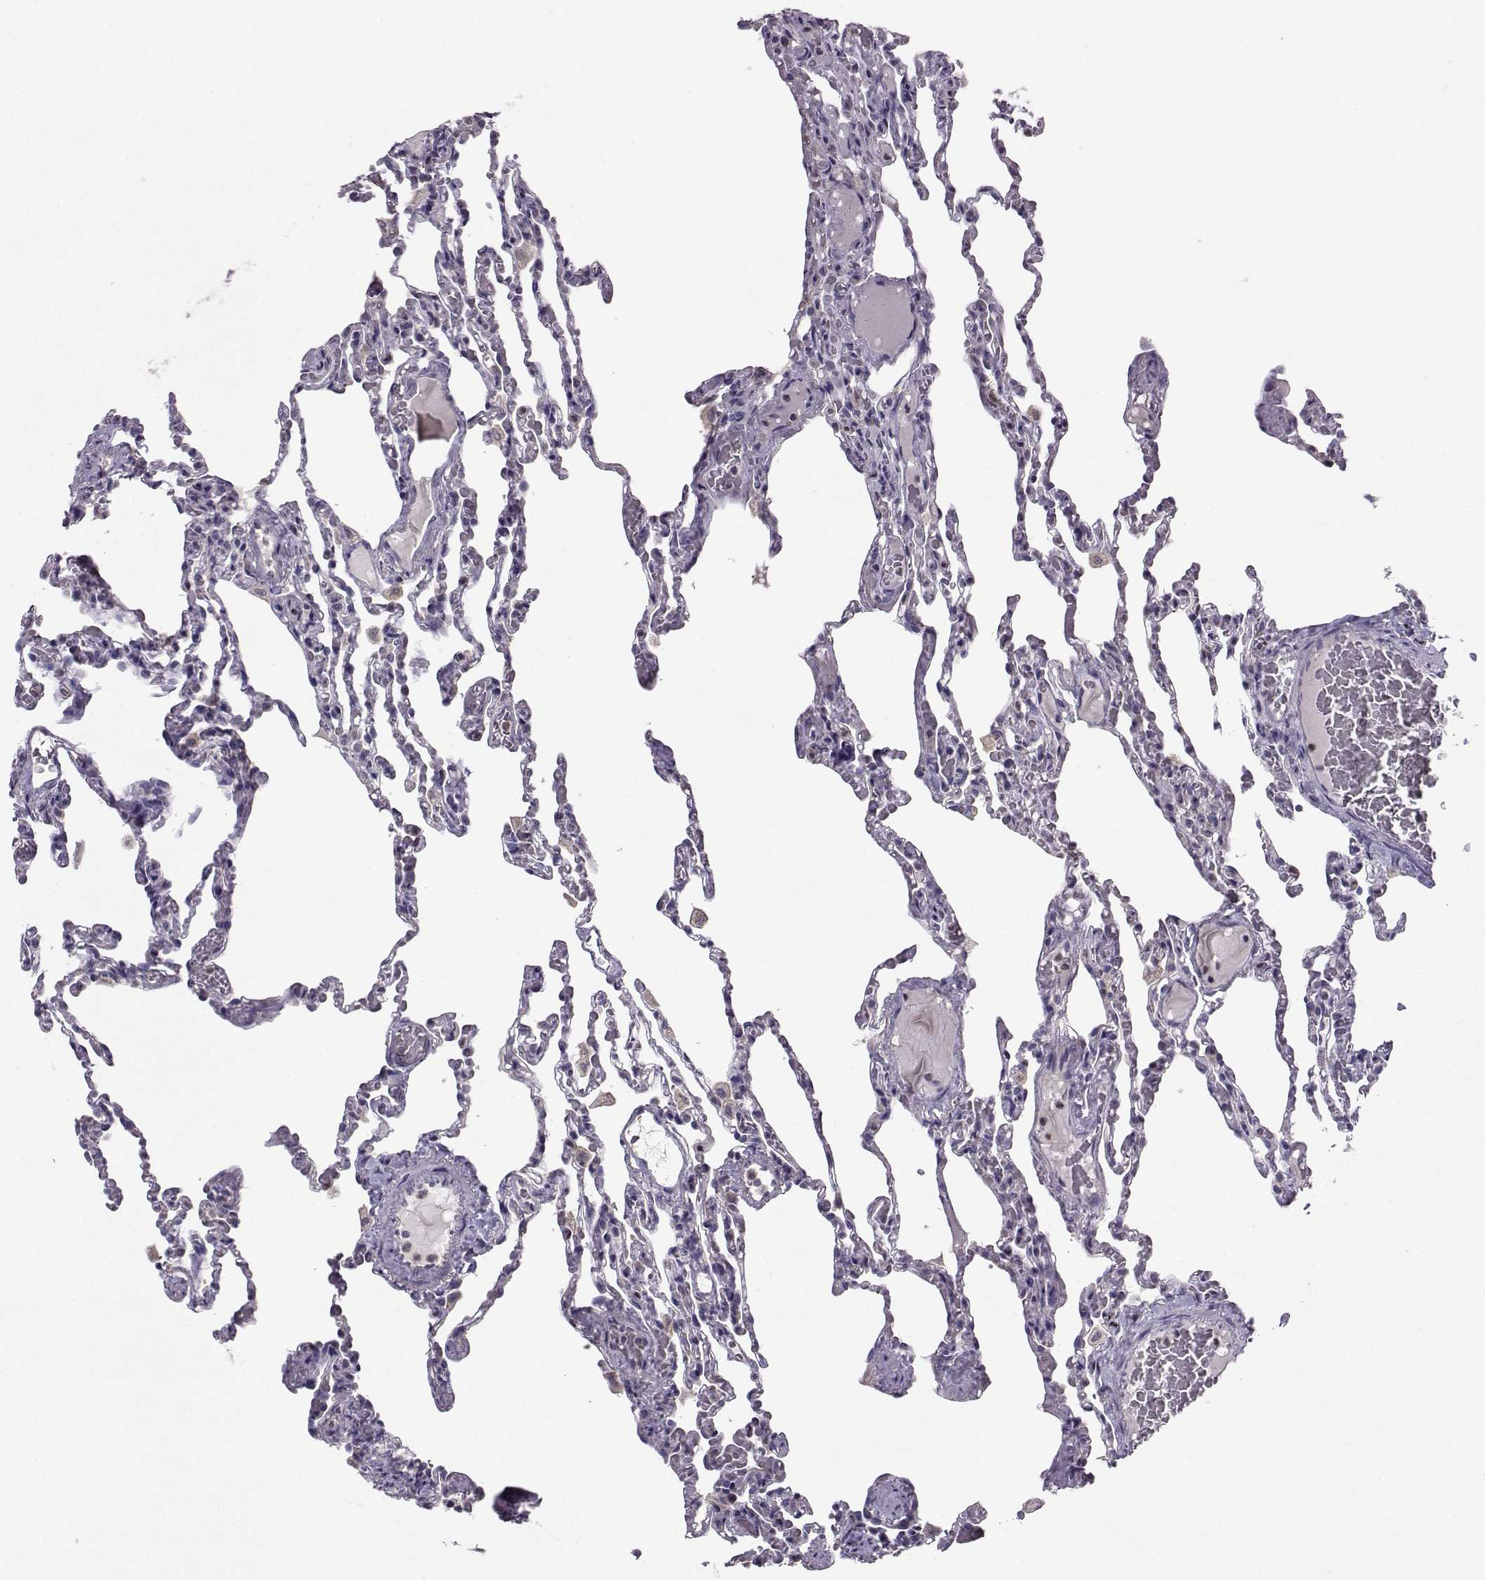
{"staining": {"intensity": "negative", "quantity": "none", "location": "none"}, "tissue": "lung", "cell_type": "Alveolar cells", "image_type": "normal", "snomed": [{"axis": "morphology", "description": "Normal tissue, NOS"}, {"axis": "topography", "description": "Lung"}], "caption": "Immunohistochemistry image of normal human lung stained for a protein (brown), which reveals no expression in alveolar cells. The staining was performed using DAB to visualize the protein expression in brown, while the nuclei were stained in blue with hematoxylin (Magnification: 20x).", "gene": "FCAMR", "patient": {"sex": "female", "age": 43}}